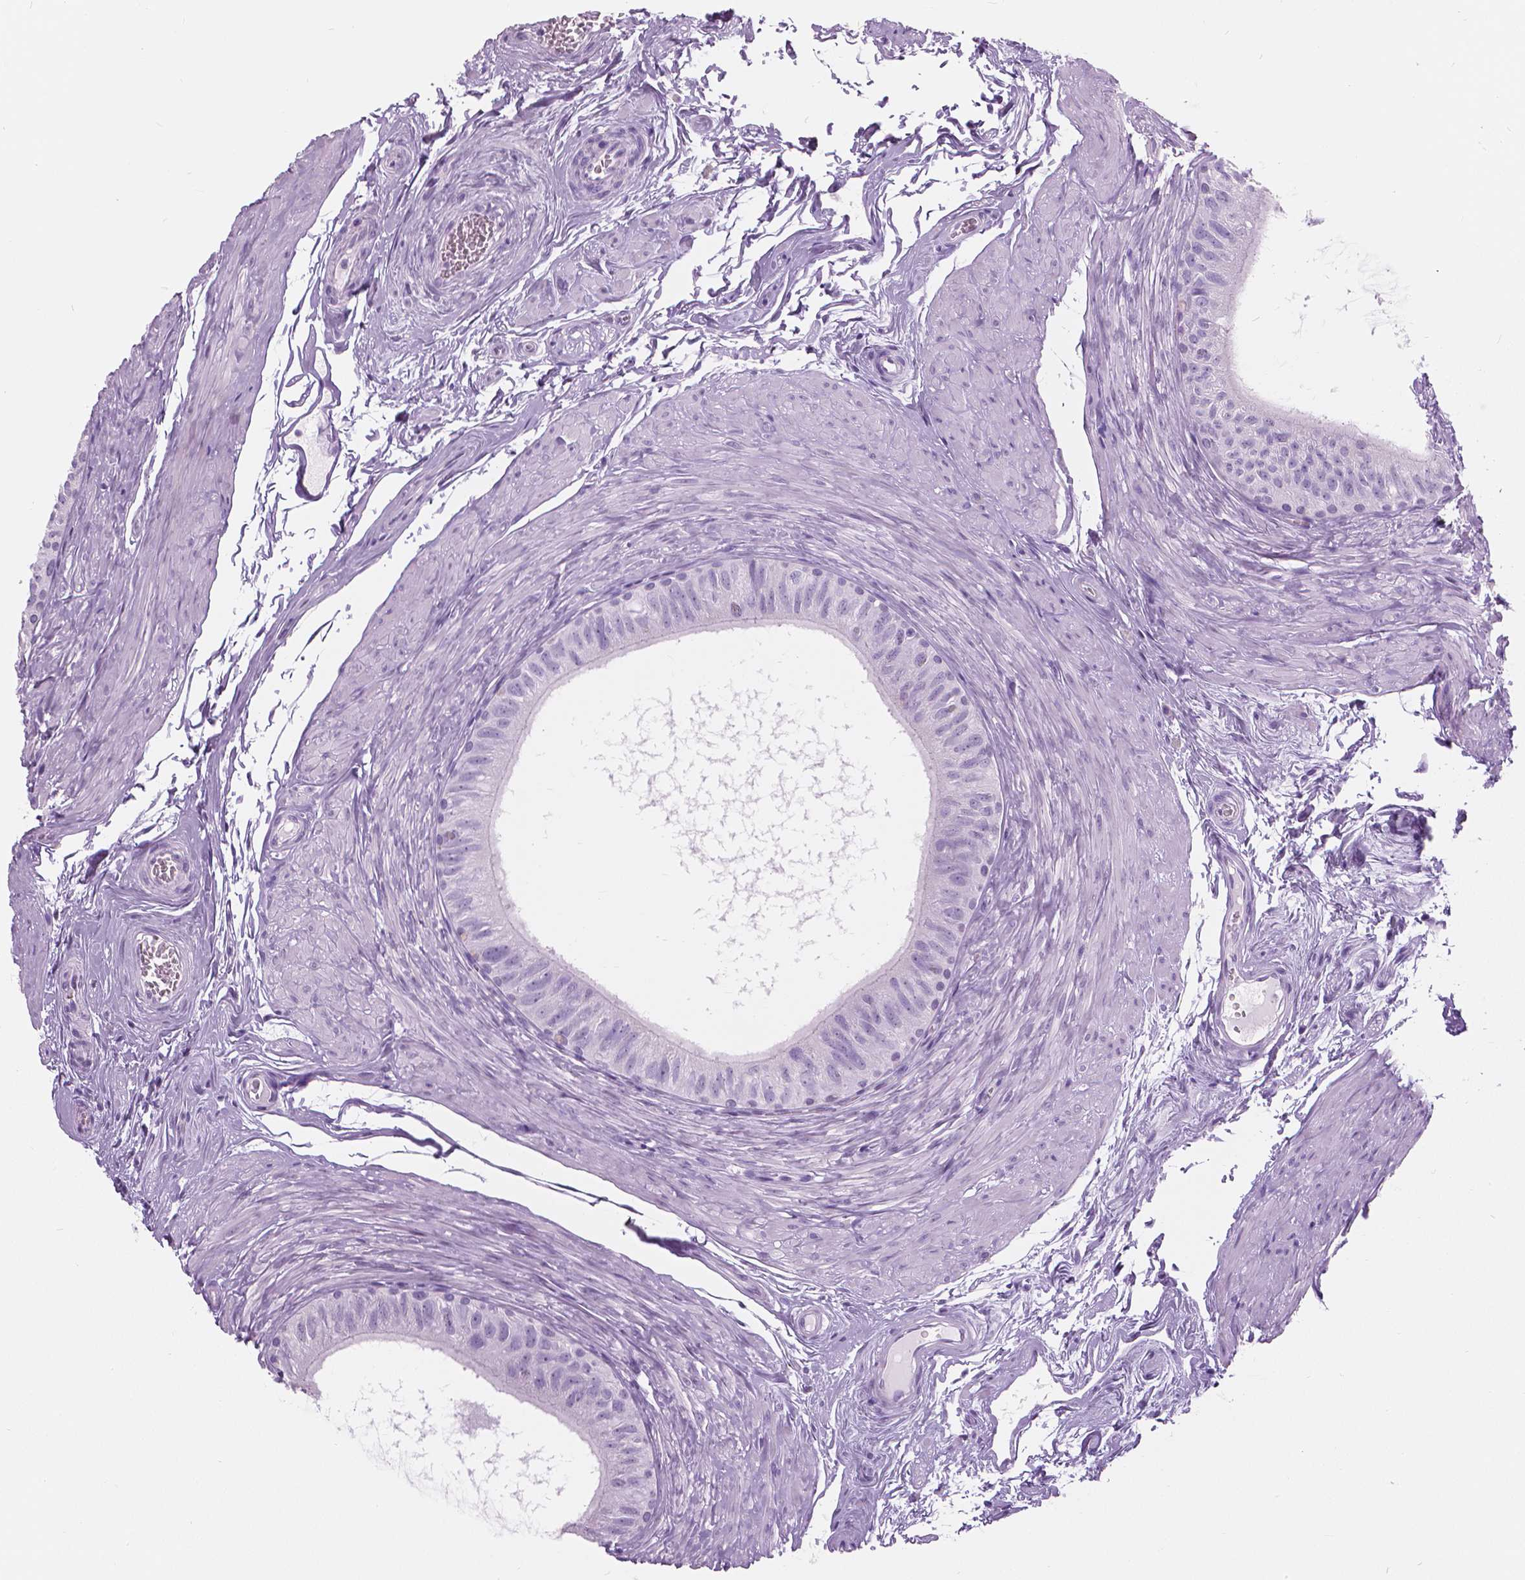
{"staining": {"intensity": "negative", "quantity": "none", "location": "none"}, "tissue": "epididymis", "cell_type": "Glandular cells", "image_type": "normal", "snomed": [{"axis": "morphology", "description": "Normal tissue, NOS"}, {"axis": "topography", "description": "Epididymis"}], "caption": "IHC of unremarkable epididymis exhibits no positivity in glandular cells.", "gene": "SFTPD", "patient": {"sex": "male", "age": 36}}